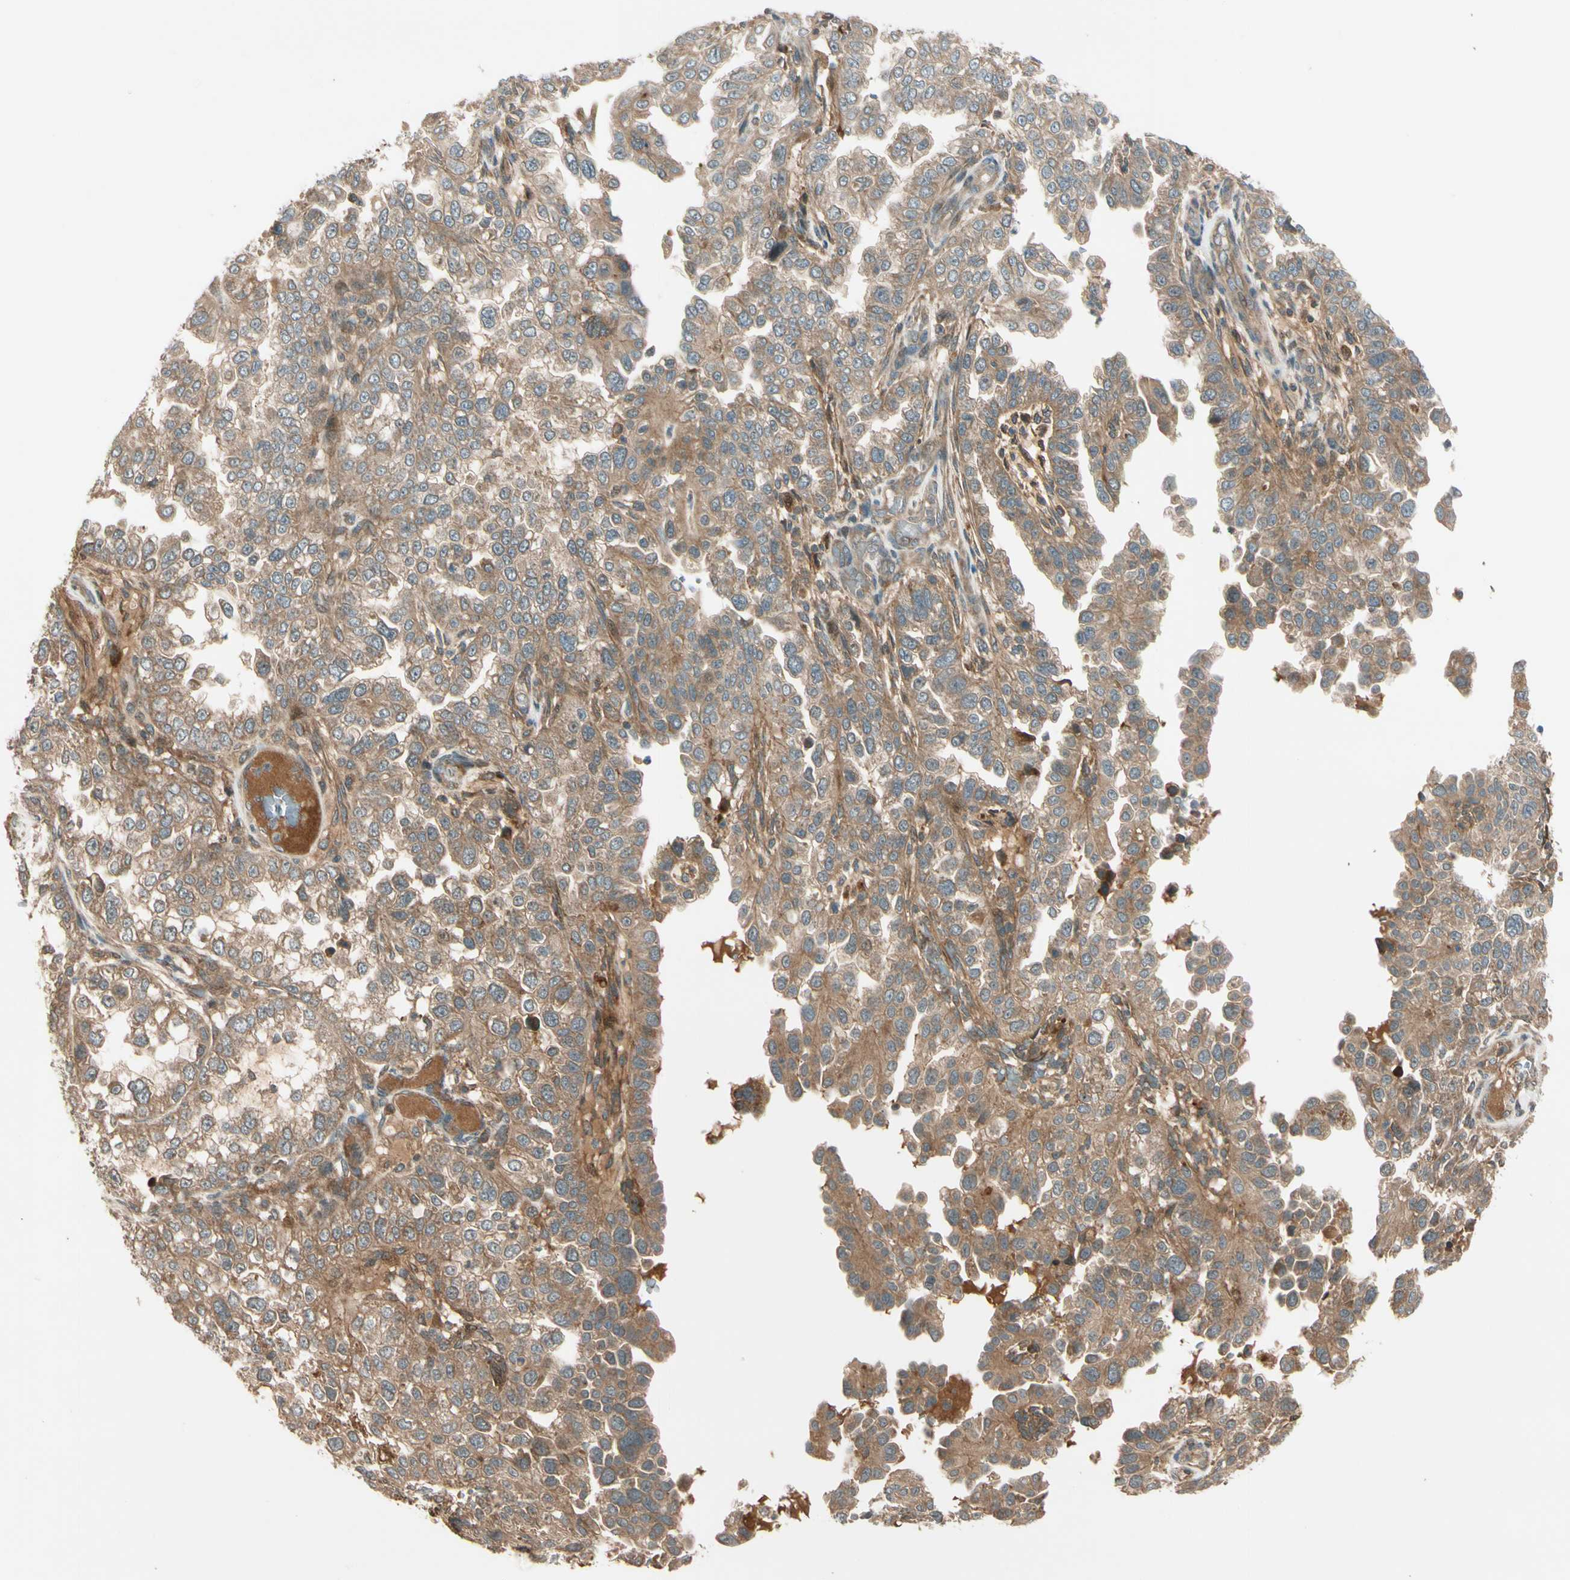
{"staining": {"intensity": "moderate", "quantity": ">75%", "location": "cytoplasmic/membranous"}, "tissue": "endometrial cancer", "cell_type": "Tumor cells", "image_type": "cancer", "snomed": [{"axis": "morphology", "description": "Adenocarcinoma, NOS"}, {"axis": "topography", "description": "Endometrium"}], "caption": "This is a micrograph of immunohistochemistry staining of endometrial adenocarcinoma, which shows moderate positivity in the cytoplasmic/membranous of tumor cells.", "gene": "ACVR1C", "patient": {"sex": "female", "age": 85}}